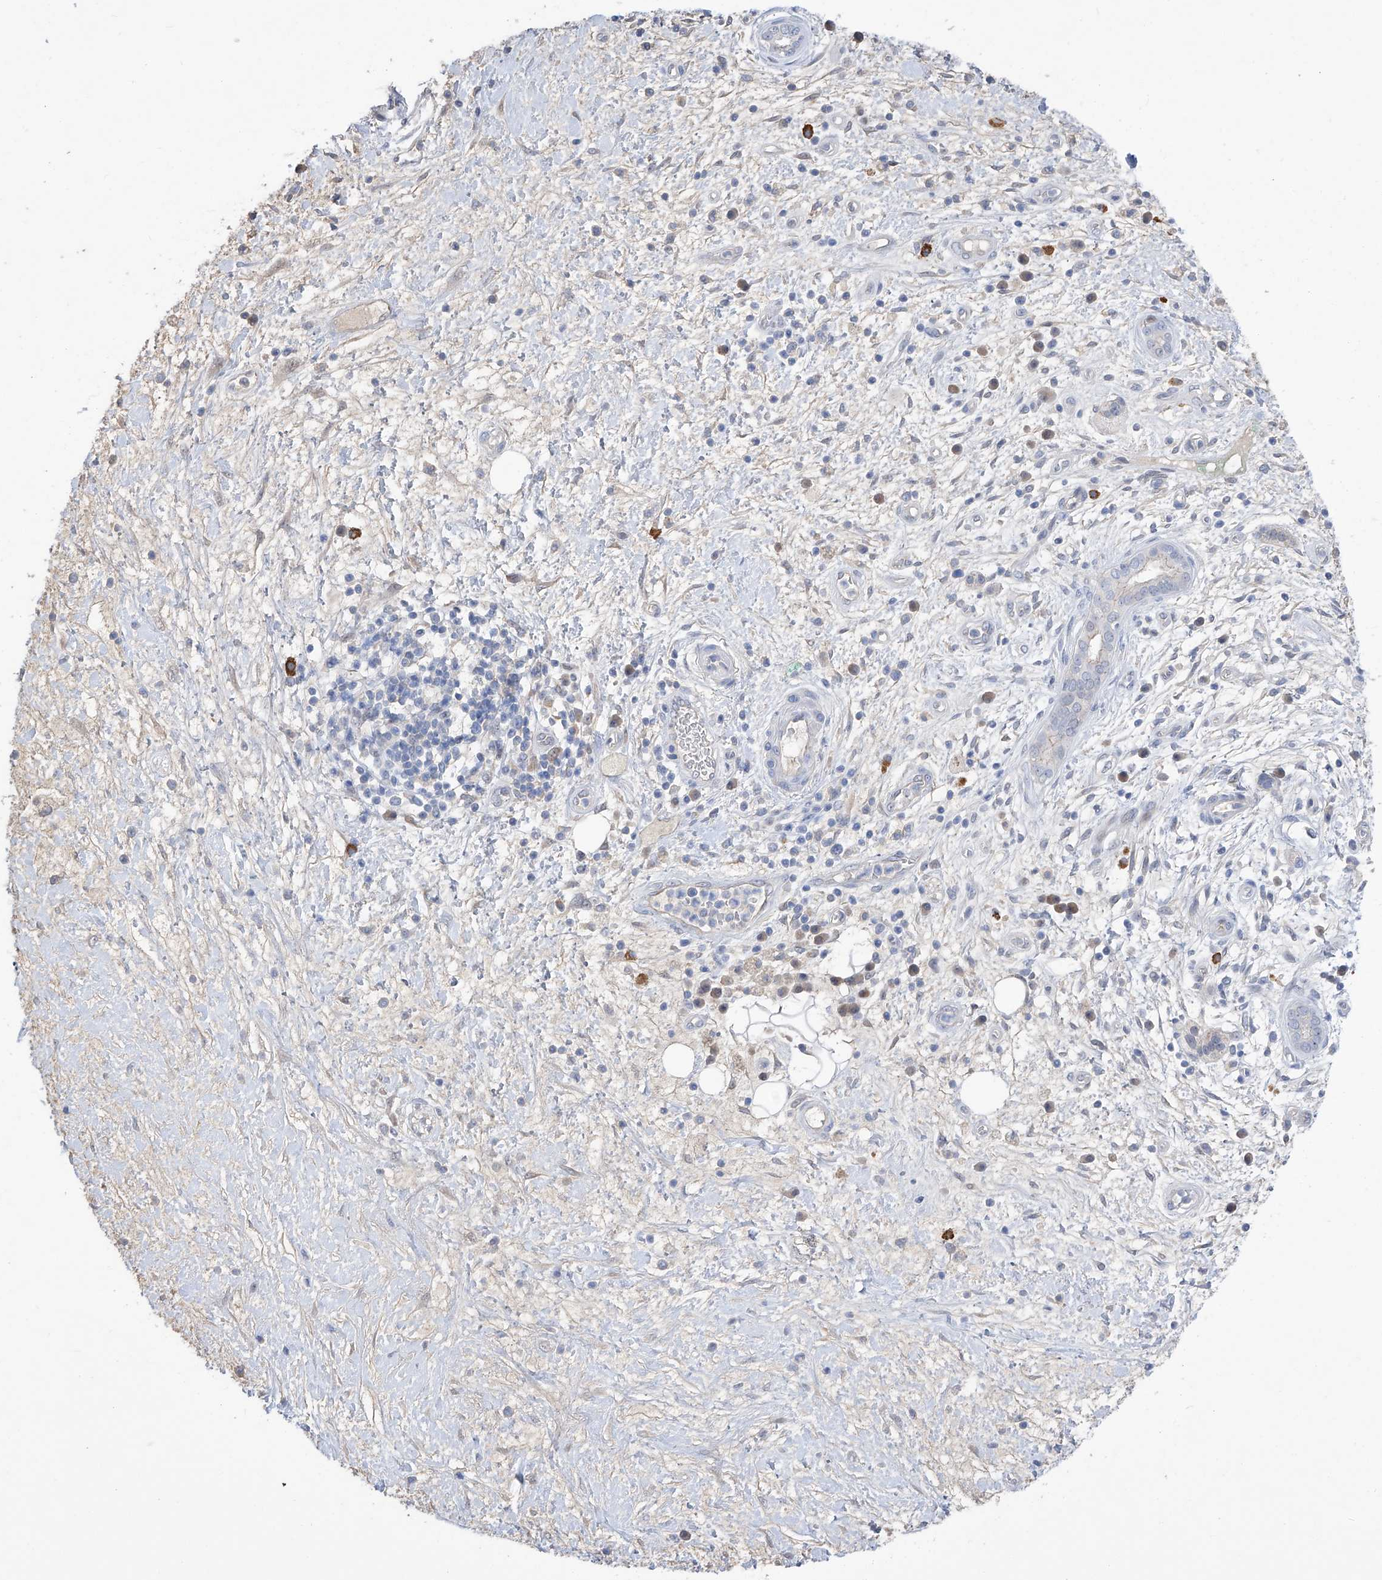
{"staining": {"intensity": "weak", "quantity": "<25%", "location": "nuclear"}, "tissue": "pancreatic cancer", "cell_type": "Tumor cells", "image_type": "cancer", "snomed": [{"axis": "morphology", "description": "Adenocarcinoma, NOS"}, {"axis": "topography", "description": "Pancreas"}], "caption": "The immunohistochemistry histopathology image has no significant expression in tumor cells of pancreatic adenocarcinoma tissue.", "gene": "PGM3", "patient": {"sex": "male", "age": 78}}